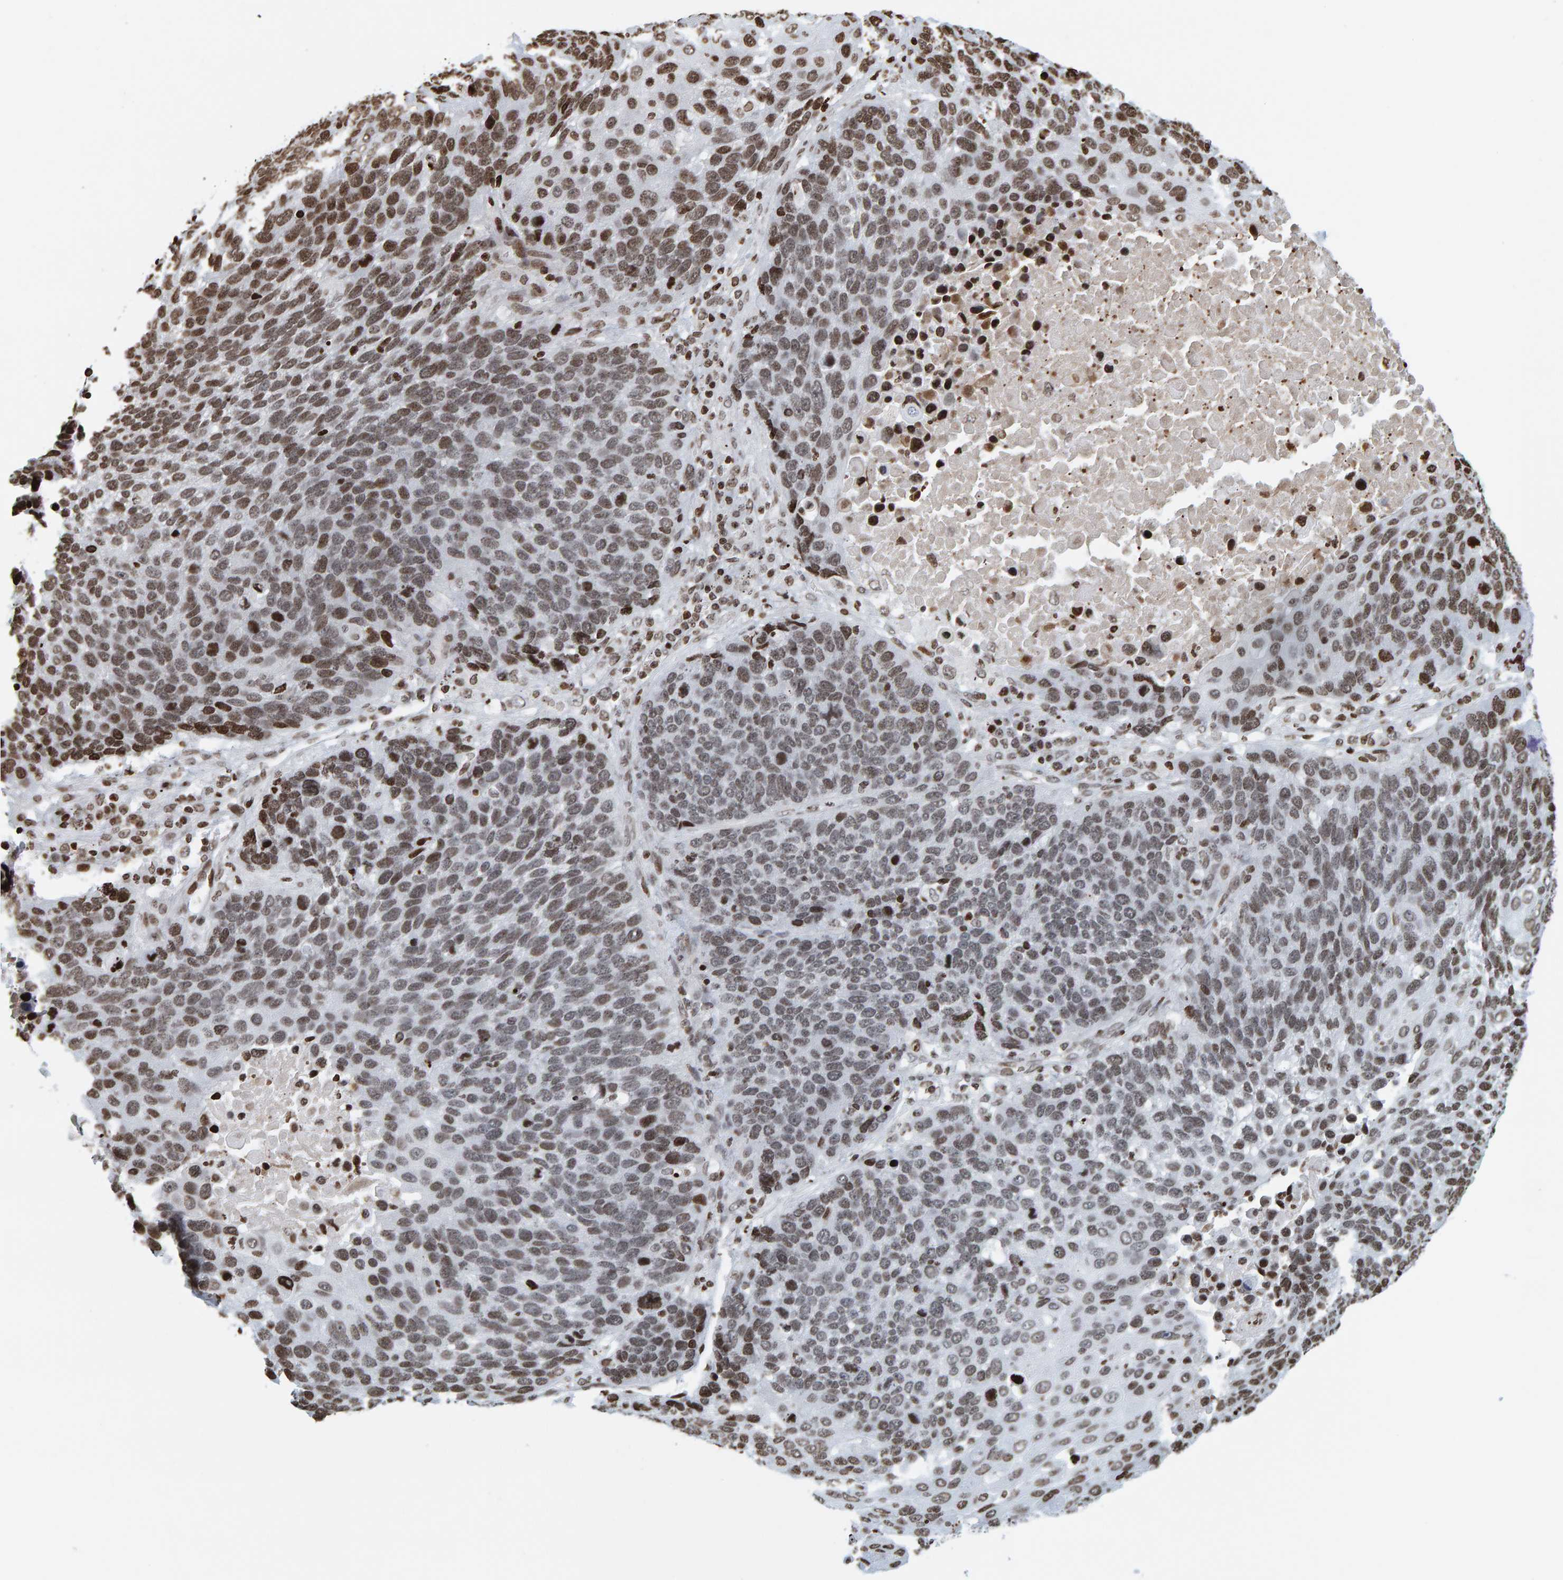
{"staining": {"intensity": "moderate", "quantity": "25%-75%", "location": "nuclear"}, "tissue": "lung cancer", "cell_type": "Tumor cells", "image_type": "cancer", "snomed": [{"axis": "morphology", "description": "Squamous cell carcinoma, NOS"}, {"axis": "topography", "description": "Lung"}], "caption": "Tumor cells demonstrate moderate nuclear expression in approximately 25%-75% of cells in lung squamous cell carcinoma. The staining was performed using DAB (3,3'-diaminobenzidine) to visualize the protein expression in brown, while the nuclei were stained in blue with hematoxylin (Magnification: 20x).", "gene": "BRF2", "patient": {"sex": "male", "age": 66}}